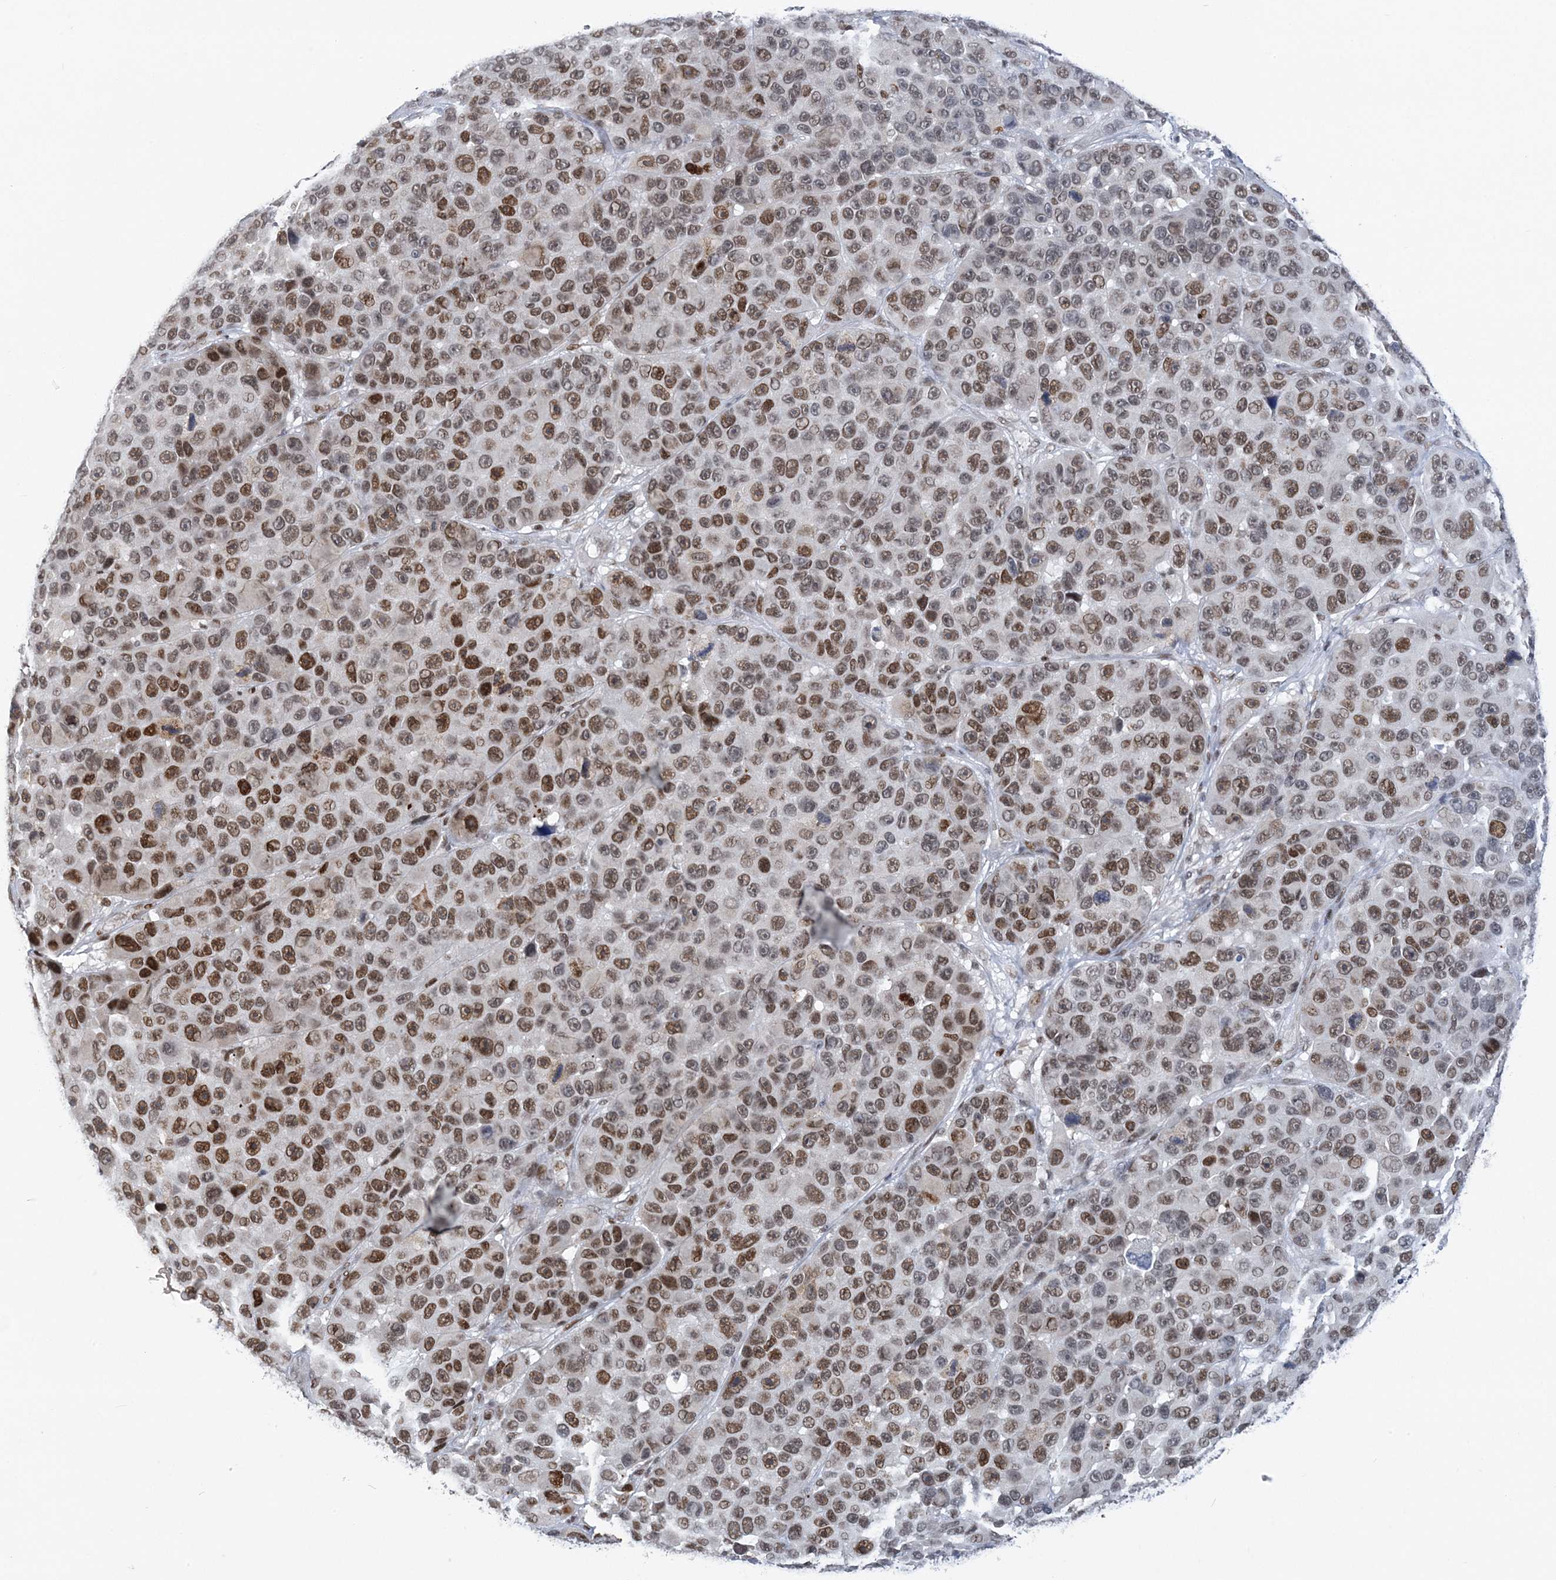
{"staining": {"intensity": "moderate", "quantity": "25%-75%", "location": "nuclear"}, "tissue": "melanoma", "cell_type": "Tumor cells", "image_type": "cancer", "snomed": [{"axis": "morphology", "description": "Malignant melanoma, NOS"}, {"axis": "topography", "description": "Skin"}], "caption": "Melanoma stained with a brown dye demonstrates moderate nuclear positive expression in about 25%-75% of tumor cells.", "gene": "ZBTB7A", "patient": {"sex": "male", "age": 53}}